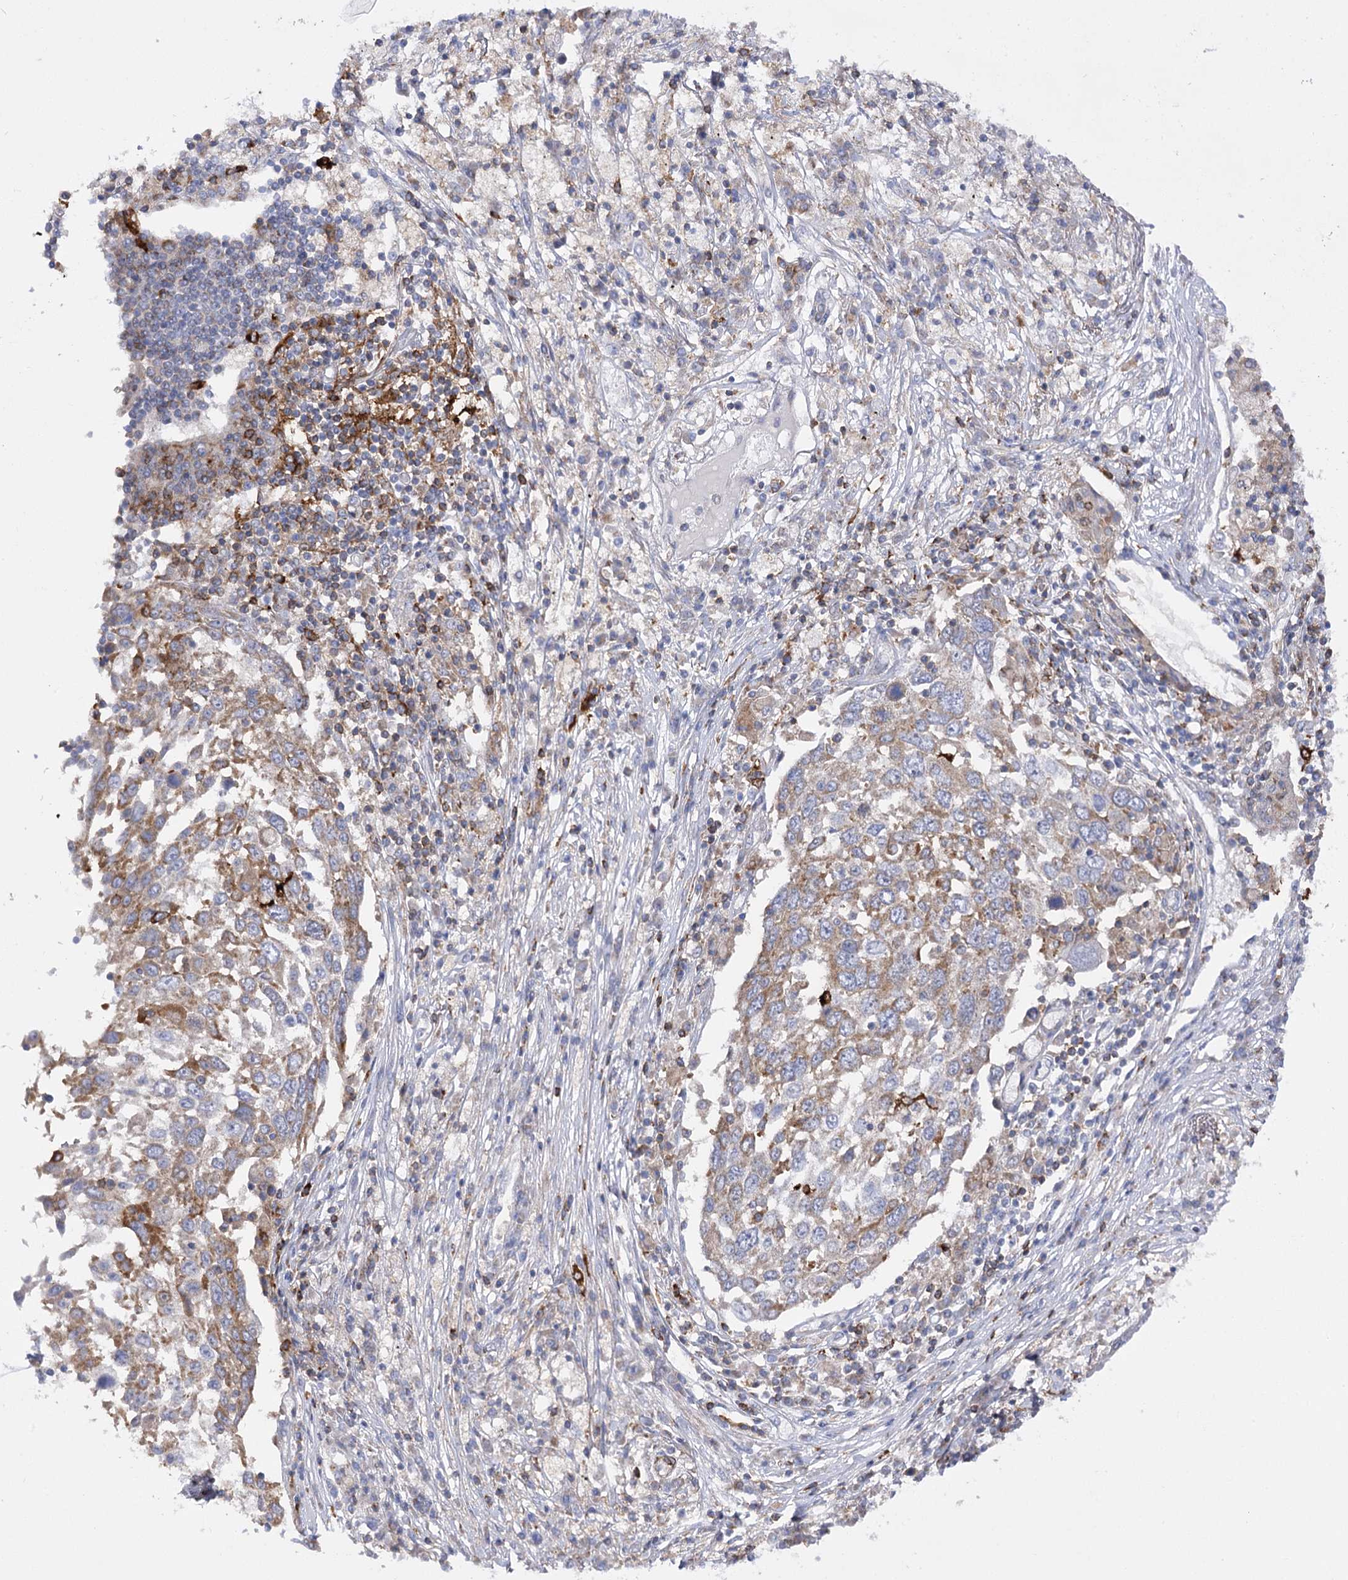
{"staining": {"intensity": "moderate", "quantity": "25%-75%", "location": "cytoplasmic/membranous"}, "tissue": "lung cancer", "cell_type": "Tumor cells", "image_type": "cancer", "snomed": [{"axis": "morphology", "description": "Squamous cell carcinoma, NOS"}, {"axis": "topography", "description": "Lung"}], "caption": "The photomicrograph exhibits a brown stain indicating the presence of a protein in the cytoplasmic/membranous of tumor cells in squamous cell carcinoma (lung).", "gene": "COX15", "patient": {"sex": "male", "age": 65}}